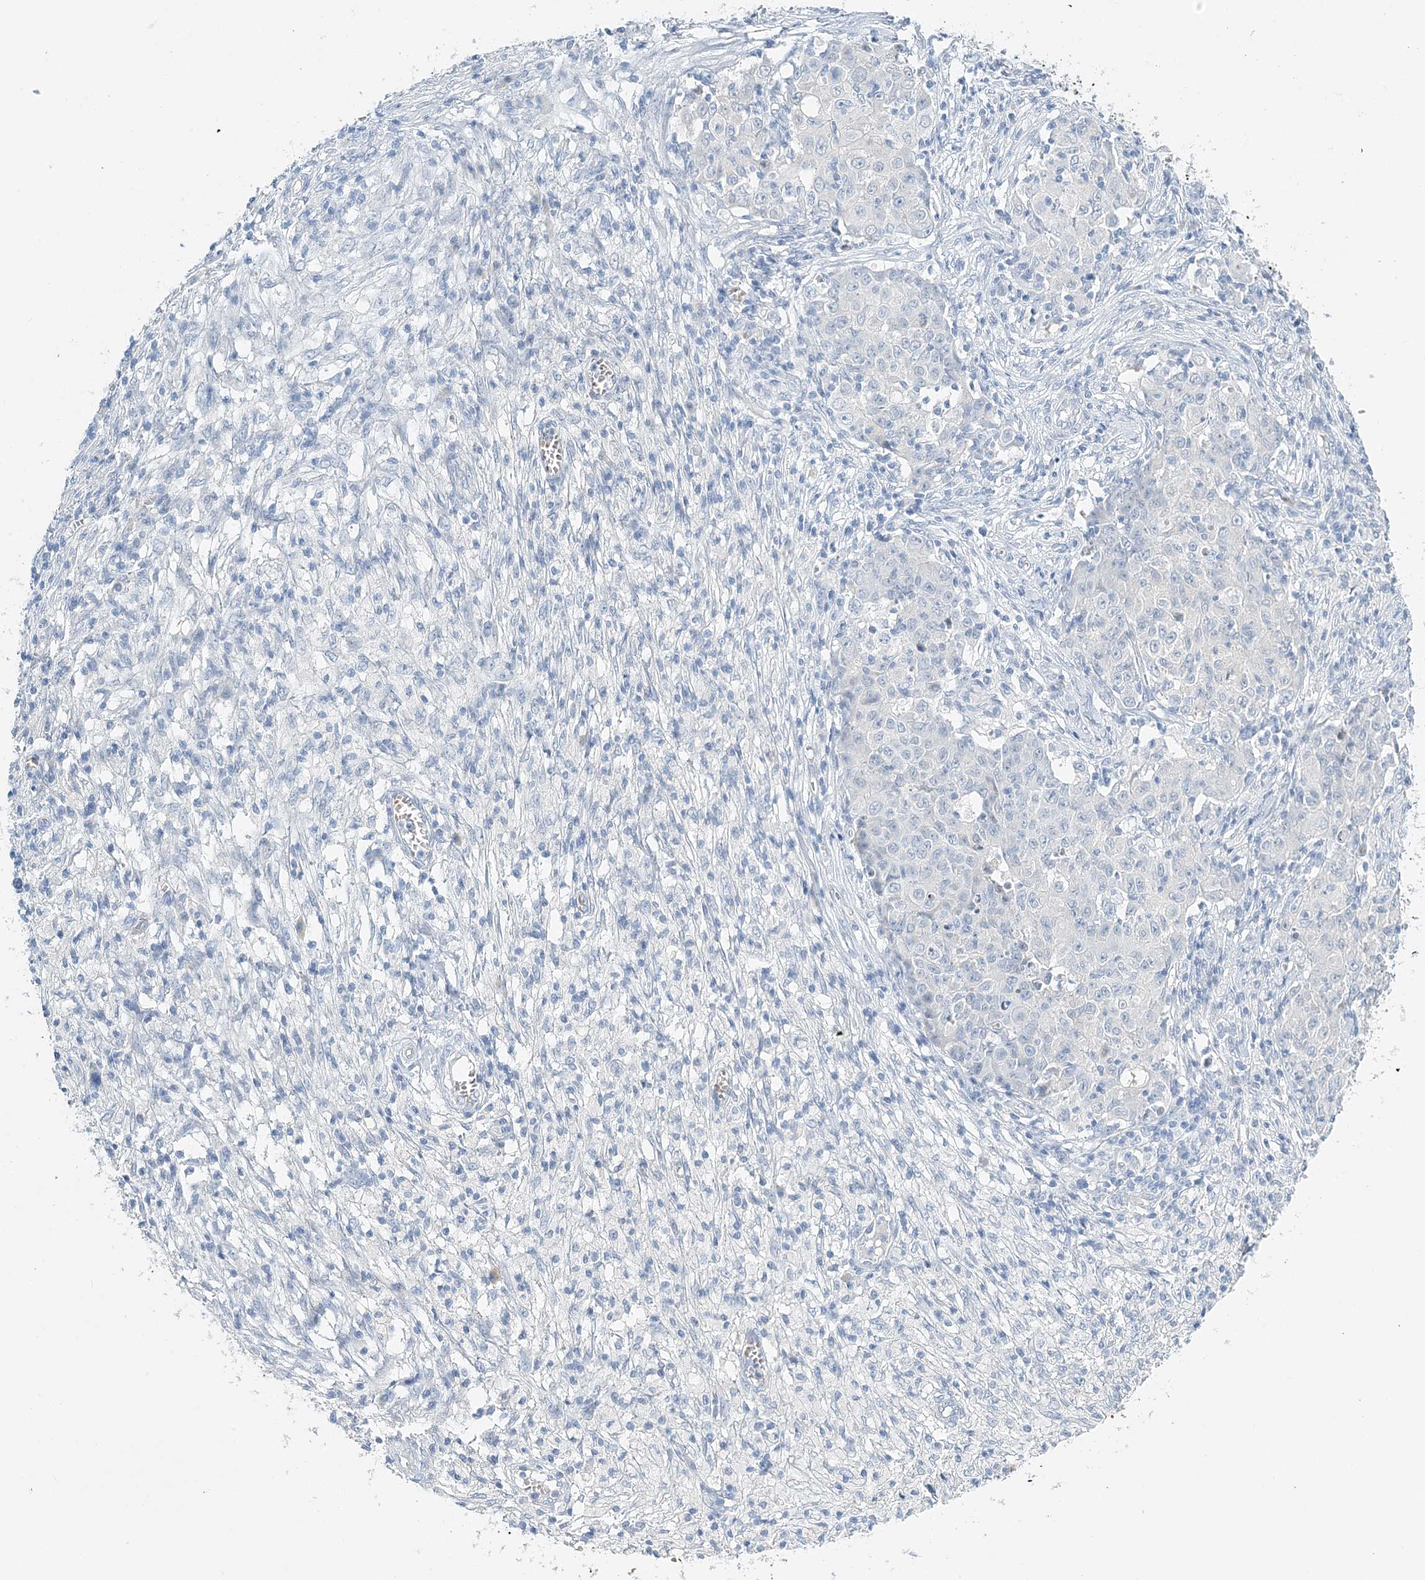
{"staining": {"intensity": "negative", "quantity": "none", "location": "none"}, "tissue": "ovarian cancer", "cell_type": "Tumor cells", "image_type": "cancer", "snomed": [{"axis": "morphology", "description": "Carcinoma, endometroid"}, {"axis": "topography", "description": "Ovary"}], "caption": "An immunohistochemistry (IHC) micrograph of ovarian endometroid carcinoma is shown. There is no staining in tumor cells of ovarian endometroid carcinoma.", "gene": "VILL", "patient": {"sex": "female", "age": 42}}